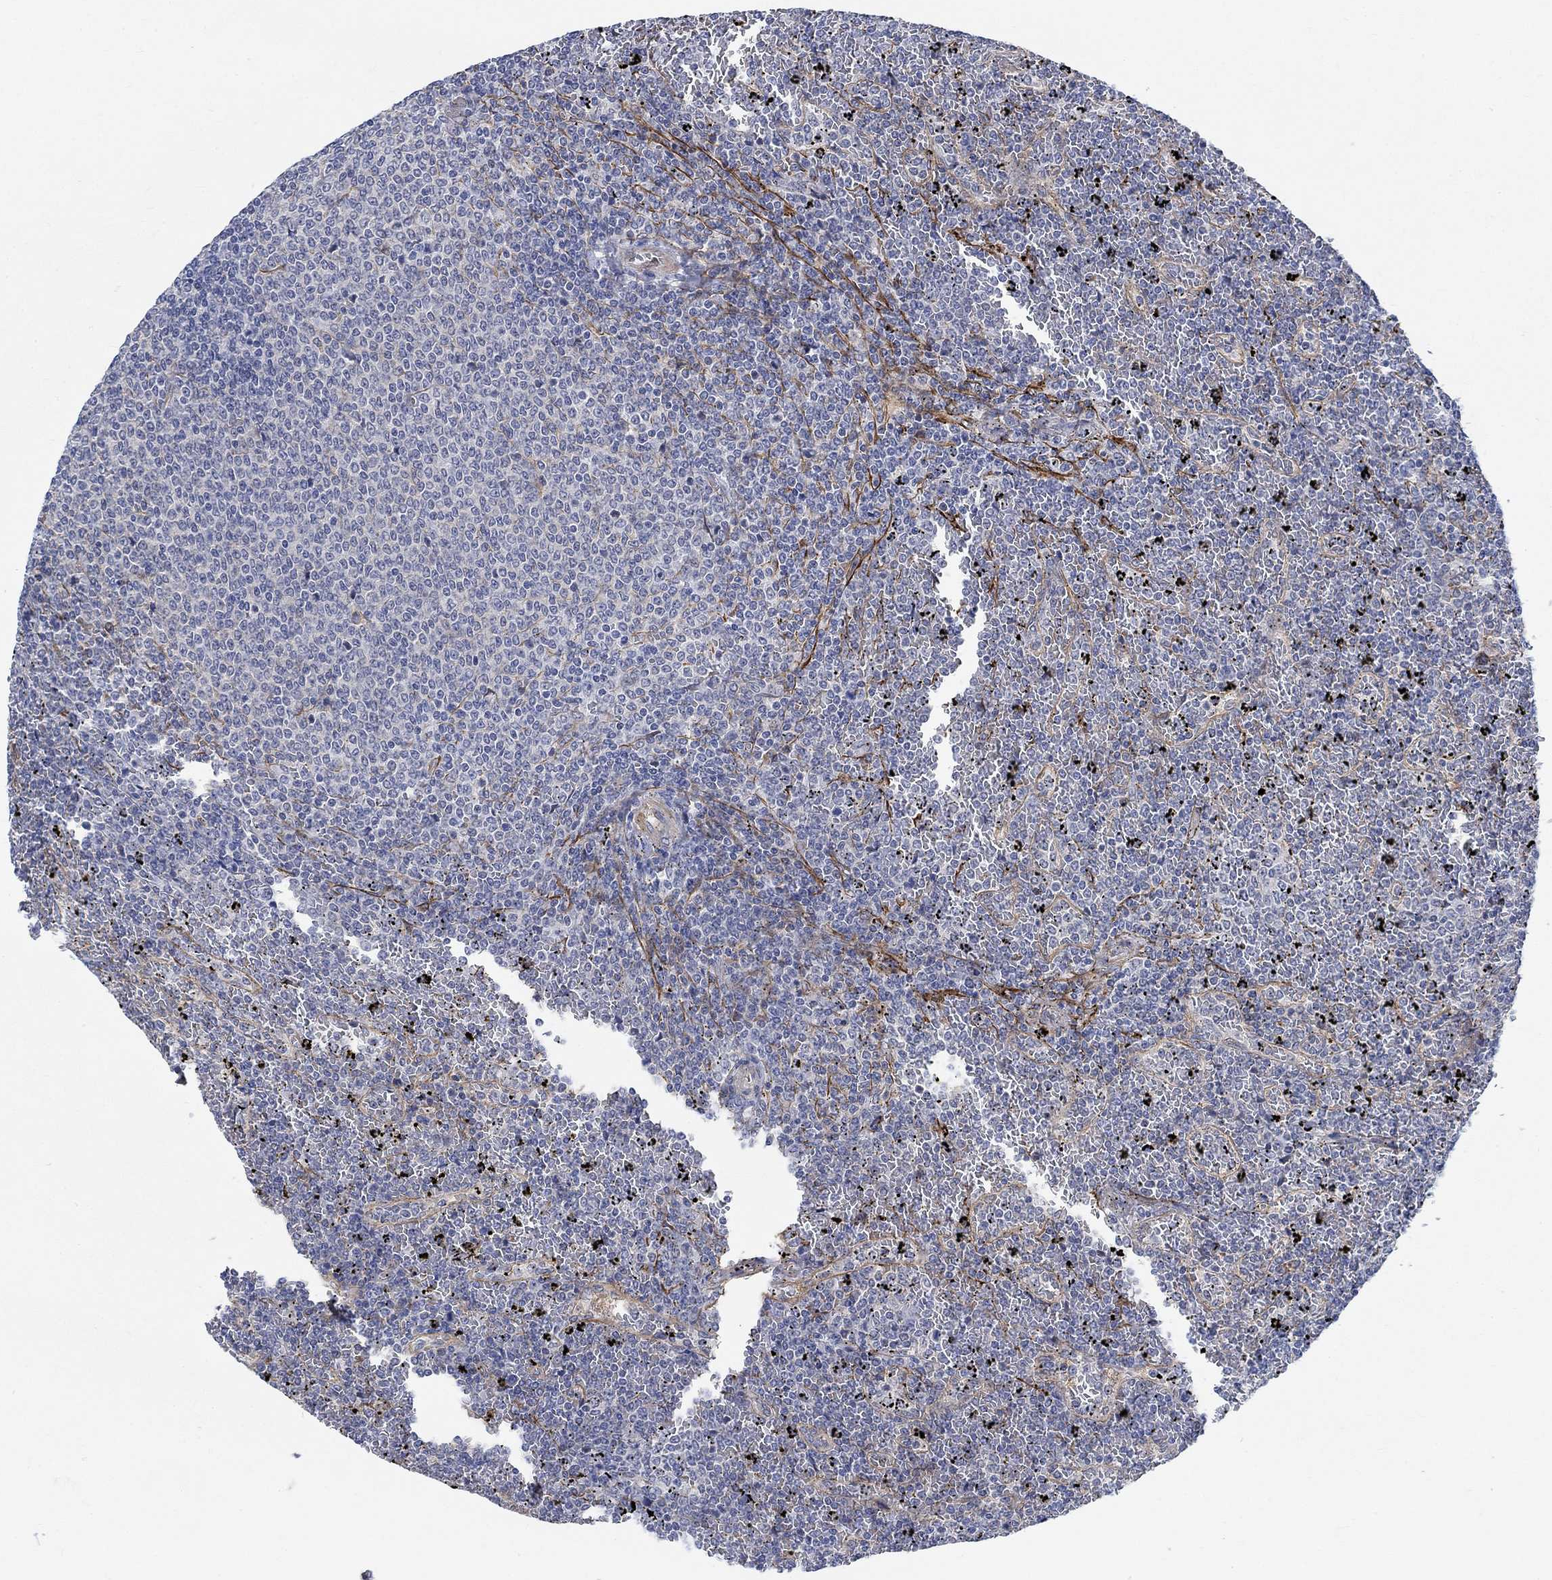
{"staining": {"intensity": "negative", "quantity": "none", "location": "none"}, "tissue": "lymphoma", "cell_type": "Tumor cells", "image_type": "cancer", "snomed": [{"axis": "morphology", "description": "Malignant lymphoma, non-Hodgkin's type, Low grade"}, {"axis": "topography", "description": "Spleen"}], "caption": "A micrograph of lymphoma stained for a protein exhibits no brown staining in tumor cells.", "gene": "KCNH8", "patient": {"sex": "female", "age": 77}}